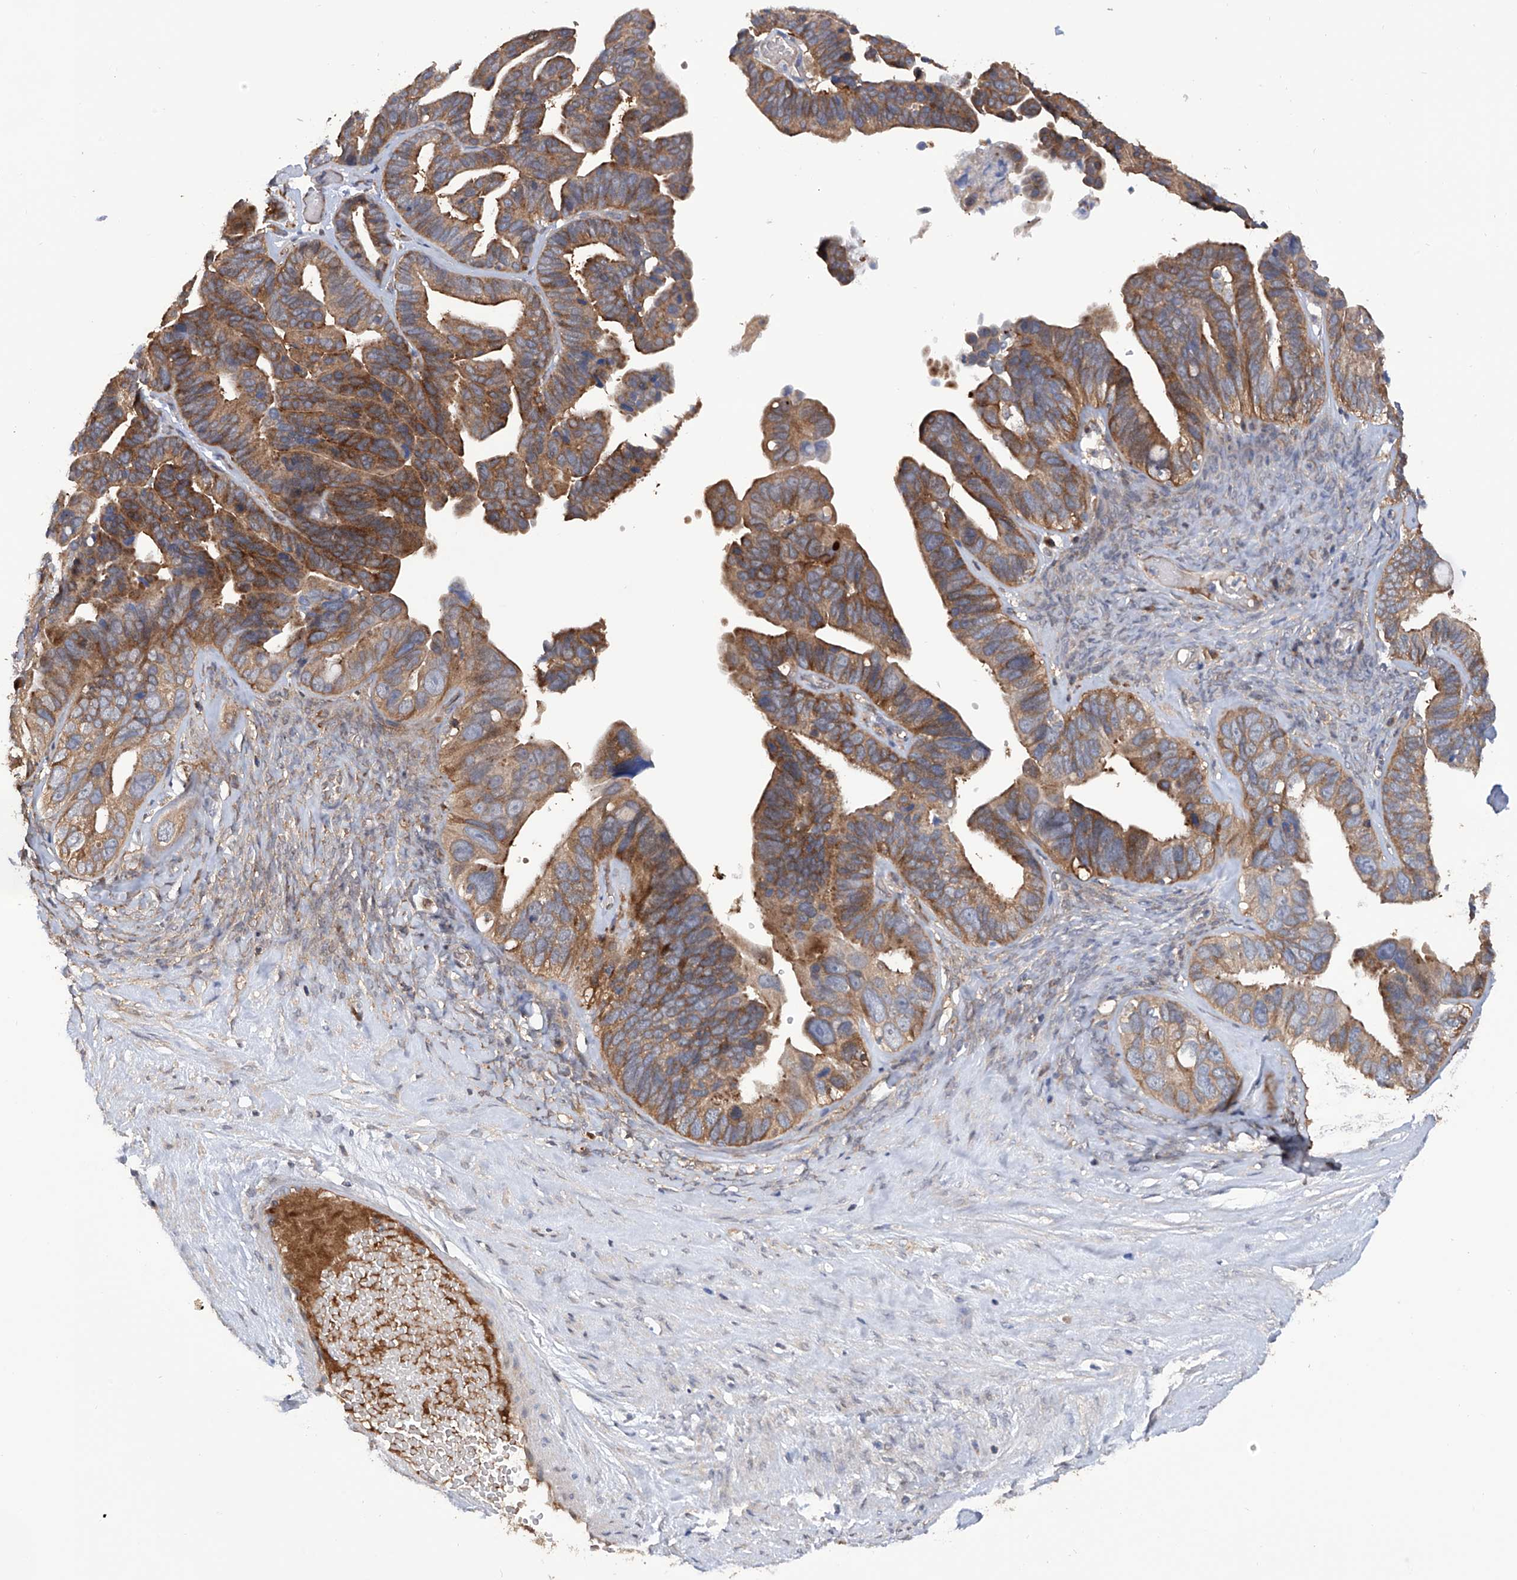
{"staining": {"intensity": "moderate", "quantity": ">75%", "location": "cytoplasmic/membranous"}, "tissue": "ovarian cancer", "cell_type": "Tumor cells", "image_type": "cancer", "snomed": [{"axis": "morphology", "description": "Cystadenocarcinoma, serous, NOS"}, {"axis": "topography", "description": "Ovary"}], "caption": "An immunohistochemistry (IHC) photomicrograph of neoplastic tissue is shown. Protein staining in brown labels moderate cytoplasmic/membranous positivity in serous cystadenocarcinoma (ovarian) within tumor cells.", "gene": "NUDT17", "patient": {"sex": "female", "age": 56}}